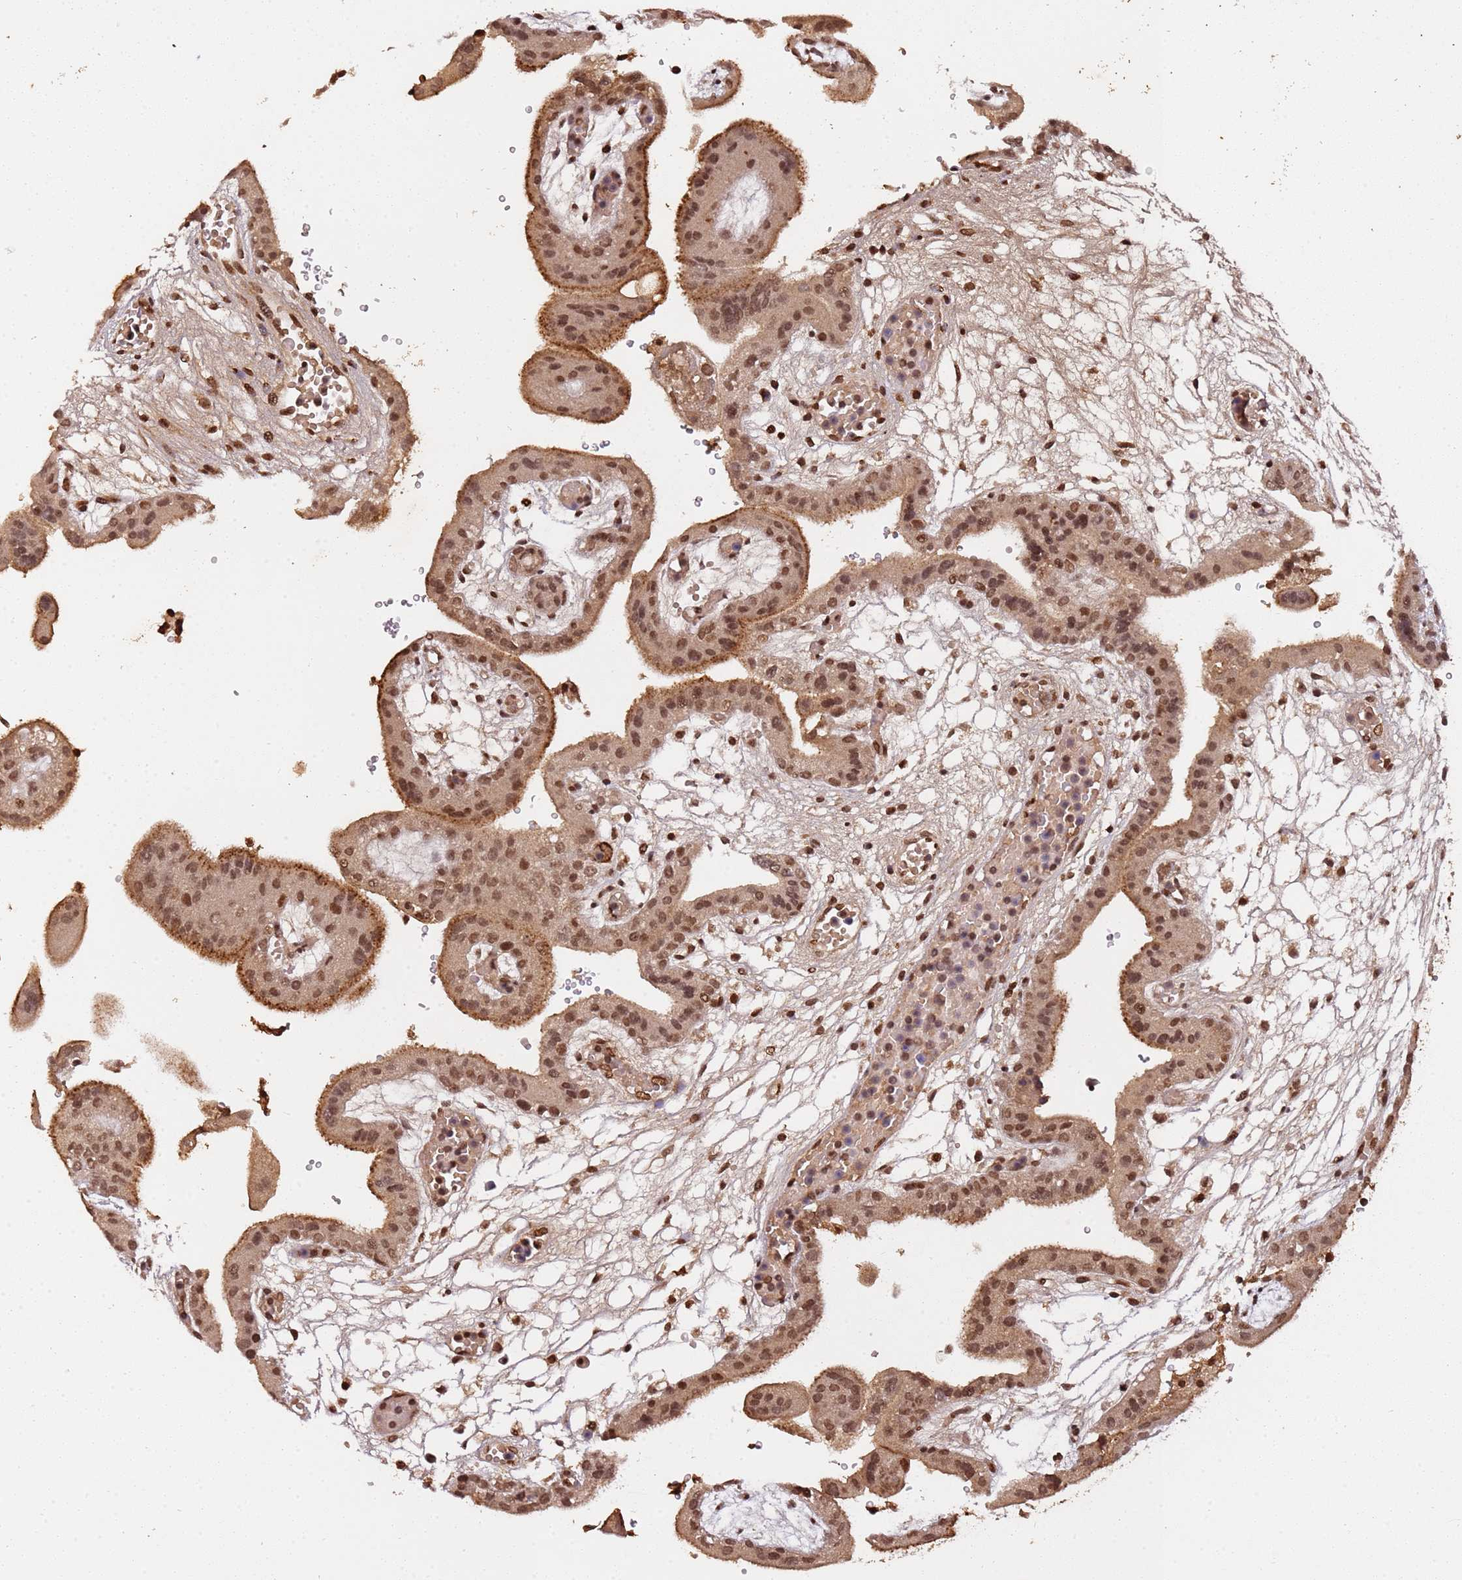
{"staining": {"intensity": "strong", "quantity": "25%-75%", "location": "cytoplasmic/membranous,nuclear"}, "tissue": "placenta", "cell_type": "Trophoblastic cells", "image_type": "normal", "snomed": [{"axis": "morphology", "description": "Normal tissue, NOS"}, {"axis": "topography", "description": "Placenta"}], "caption": "Strong cytoplasmic/membranous,nuclear positivity is appreciated in about 25%-75% of trophoblastic cells in unremarkable placenta.", "gene": "COL1A2", "patient": {"sex": "female", "age": 18}}